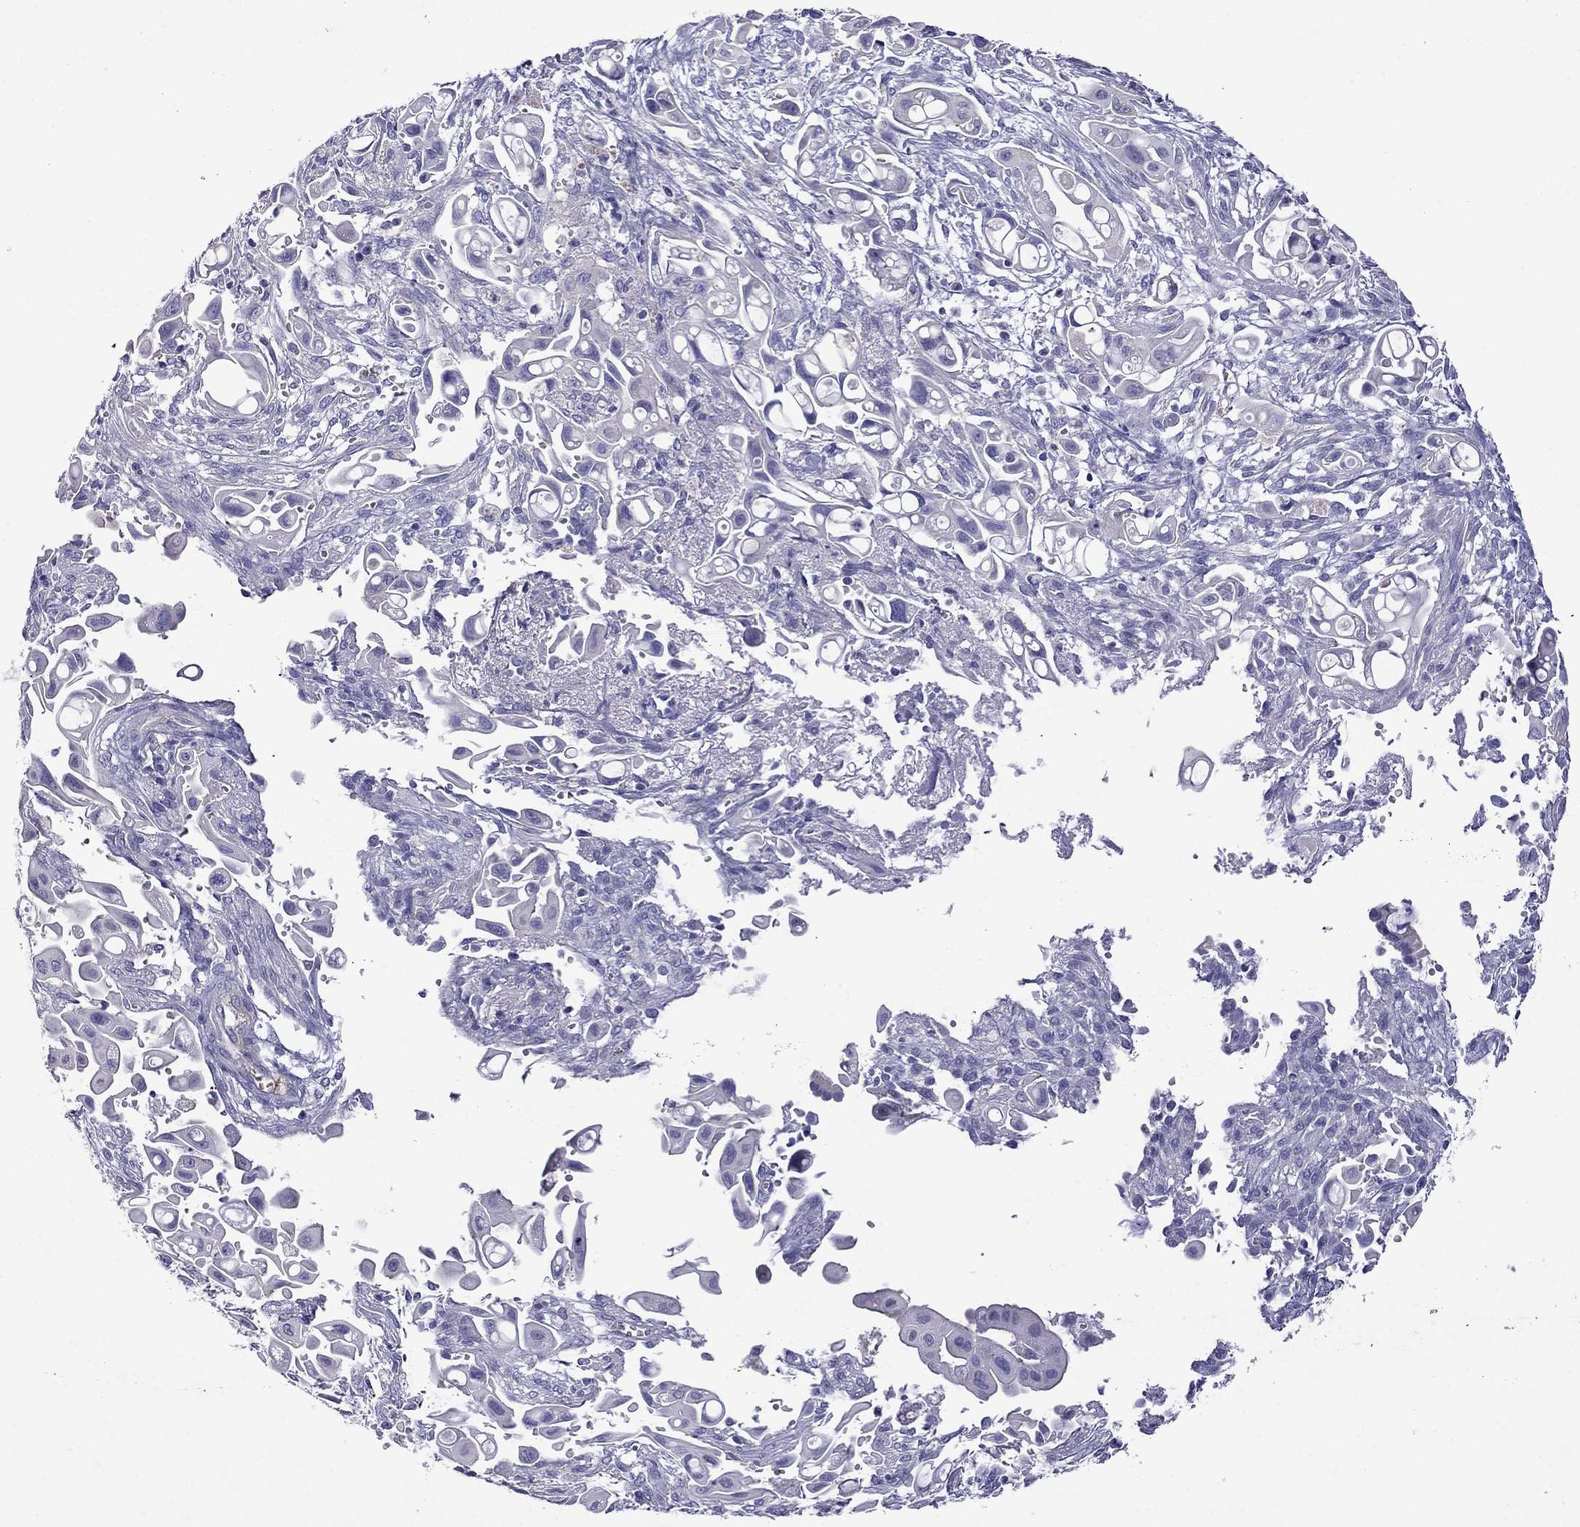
{"staining": {"intensity": "negative", "quantity": "none", "location": "none"}, "tissue": "pancreatic cancer", "cell_type": "Tumor cells", "image_type": "cancer", "snomed": [{"axis": "morphology", "description": "Adenocarcinoma, NOS"}, {"axis": "topography", "description": "Pancreas"}], "caption": "Immunohistochemistry micrograph of human pancreatic cancer stained for a protein (brown), which demonstrates no positivity in tumor cells.", "gene": "STAR", "patient": {"sex": "male", "age": 50}}